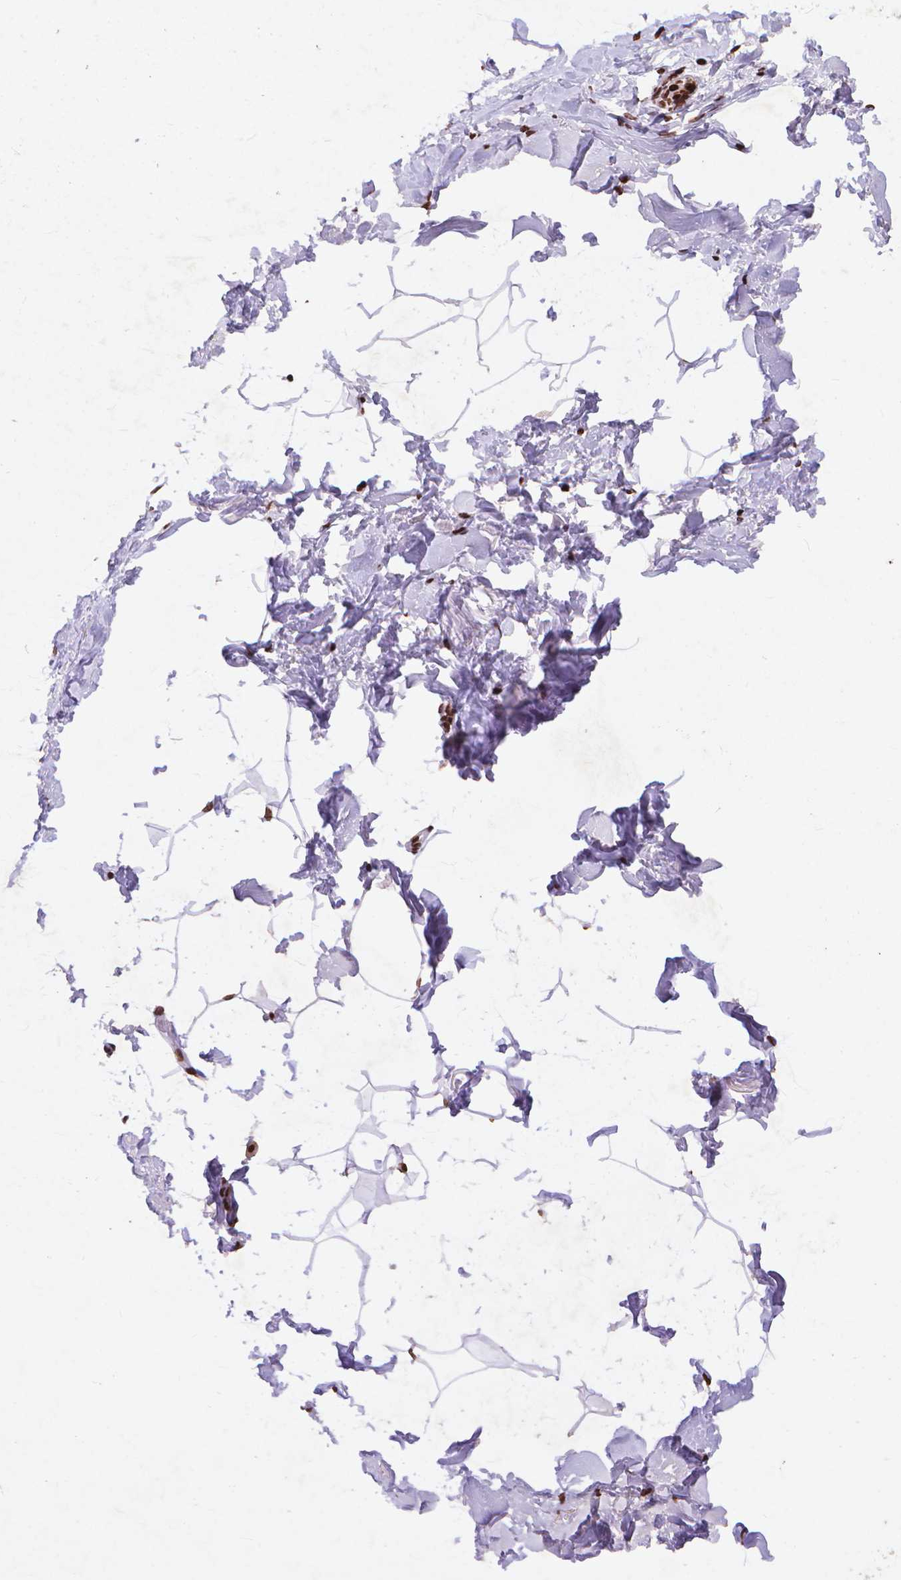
{"staining": {"intensity": "strong", "quantity": "25%-75%", "location": "nuclear"}, "tissue": "breast", "cell_type": "Adipocytes", "image_type": "normal", "snomed": [{"axis": "morphology", "description": "Normal tissue, NOS"}, {"axis": "topography", "description": "Breast"}], "caption": "Immunohistochemical staining of unremarkable breast demonstrates high levels of strong nuclear staining in approximately 25%-75% of adipocytes.", "gene": "CITED2", "patient": {"sex": "female", "age": 32}}